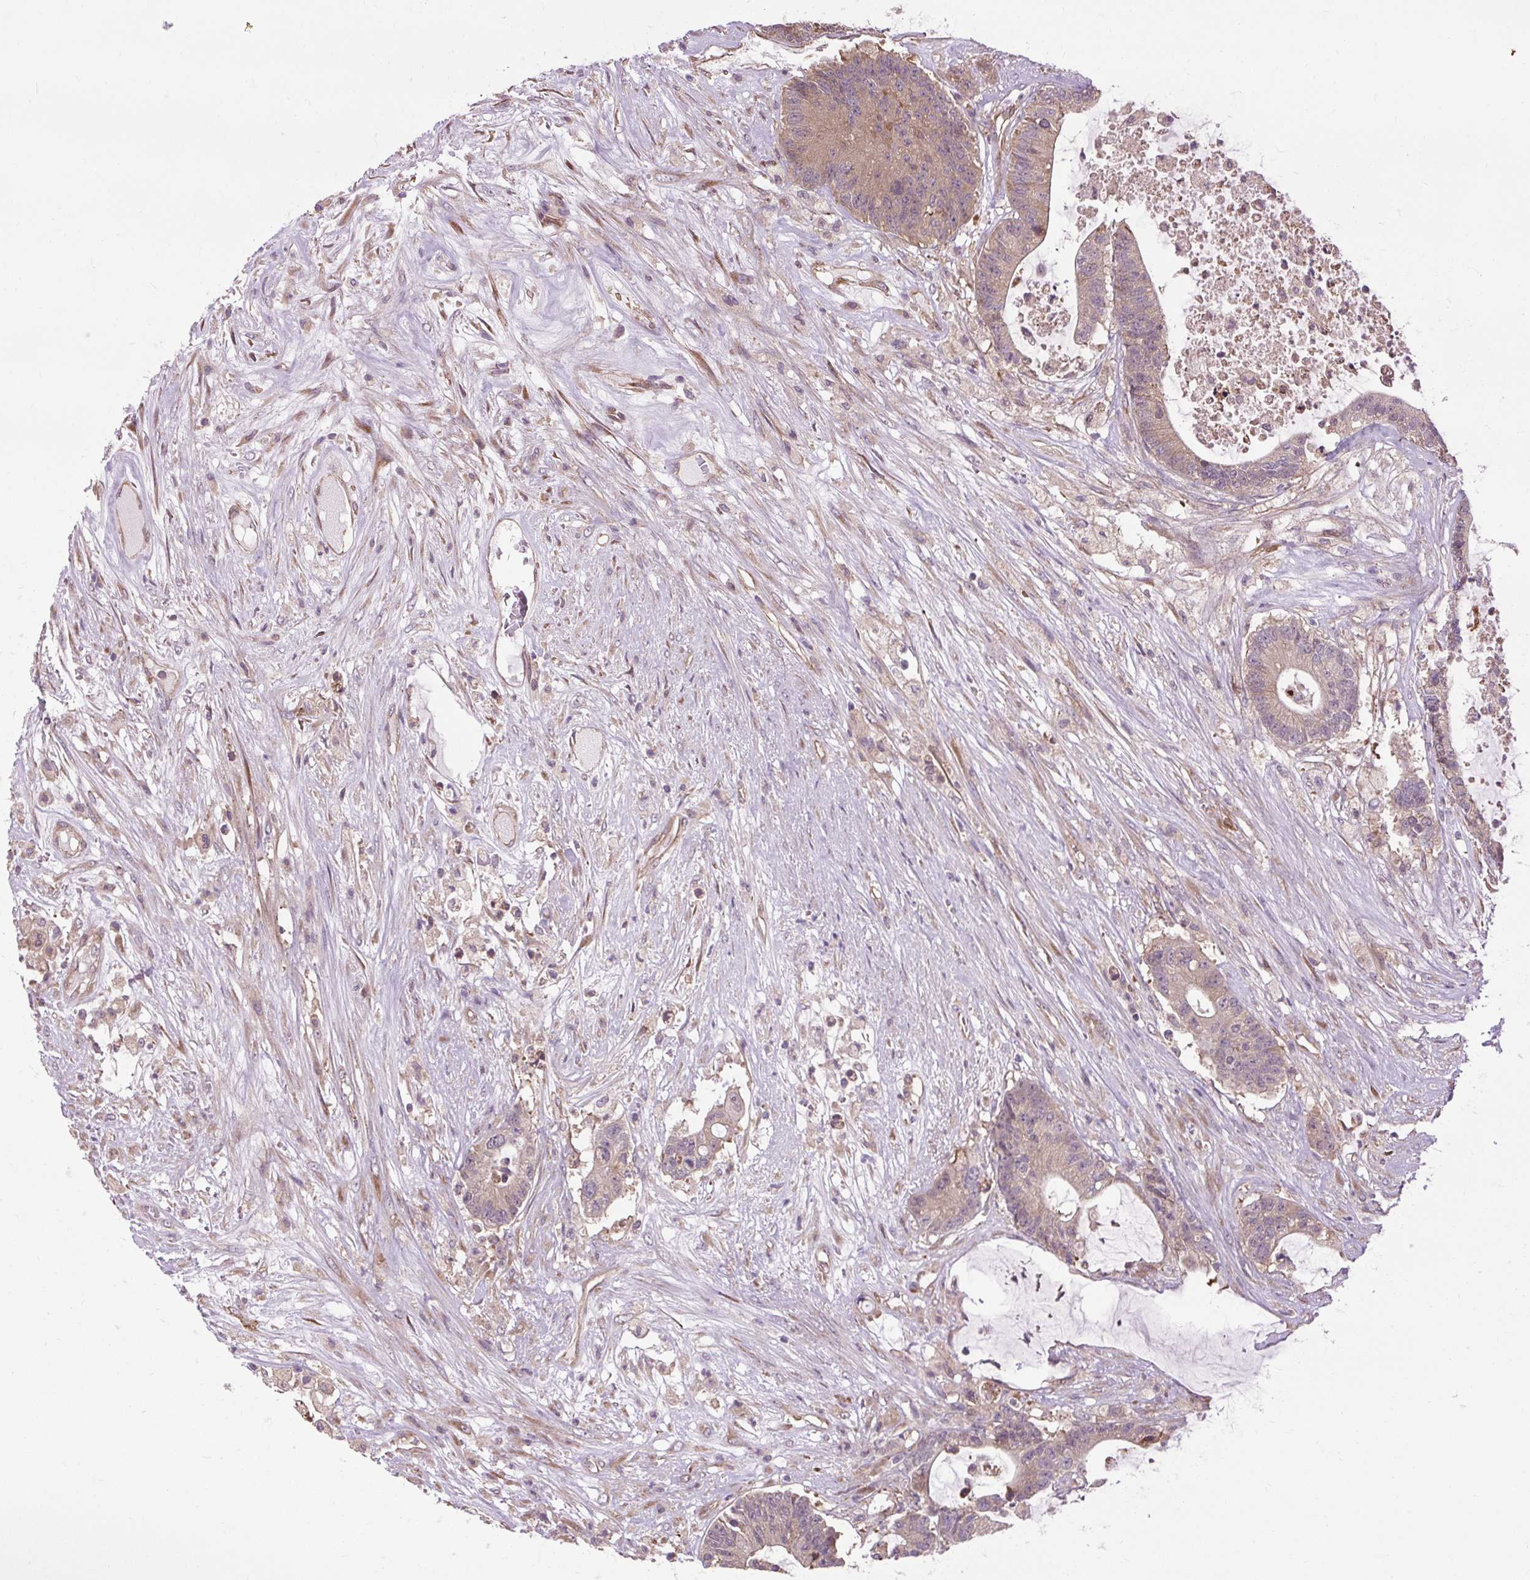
{"staining": {"intensity": "moderate", "quantity": "<25%", "location": "cytoplasmic/membranous"}, "tissue": "colorectal cancer", "cell_type": "Tumor cells", "image_type": "cancer", "snomed": [{"axis": "morphology", "description": "Adenocarcinoma, NOS"}, {"axis": "topography", "description": "Colon"}], "caption": "High-power microscopy captured an immunohistochemistry image of colorectal adenocarcinoma, revealing moderate cytoplasmic/membranous expression in about <25% of tumor cells.", "gene": "FLRT1", "patient": {"sex": "female", "age": 84}}